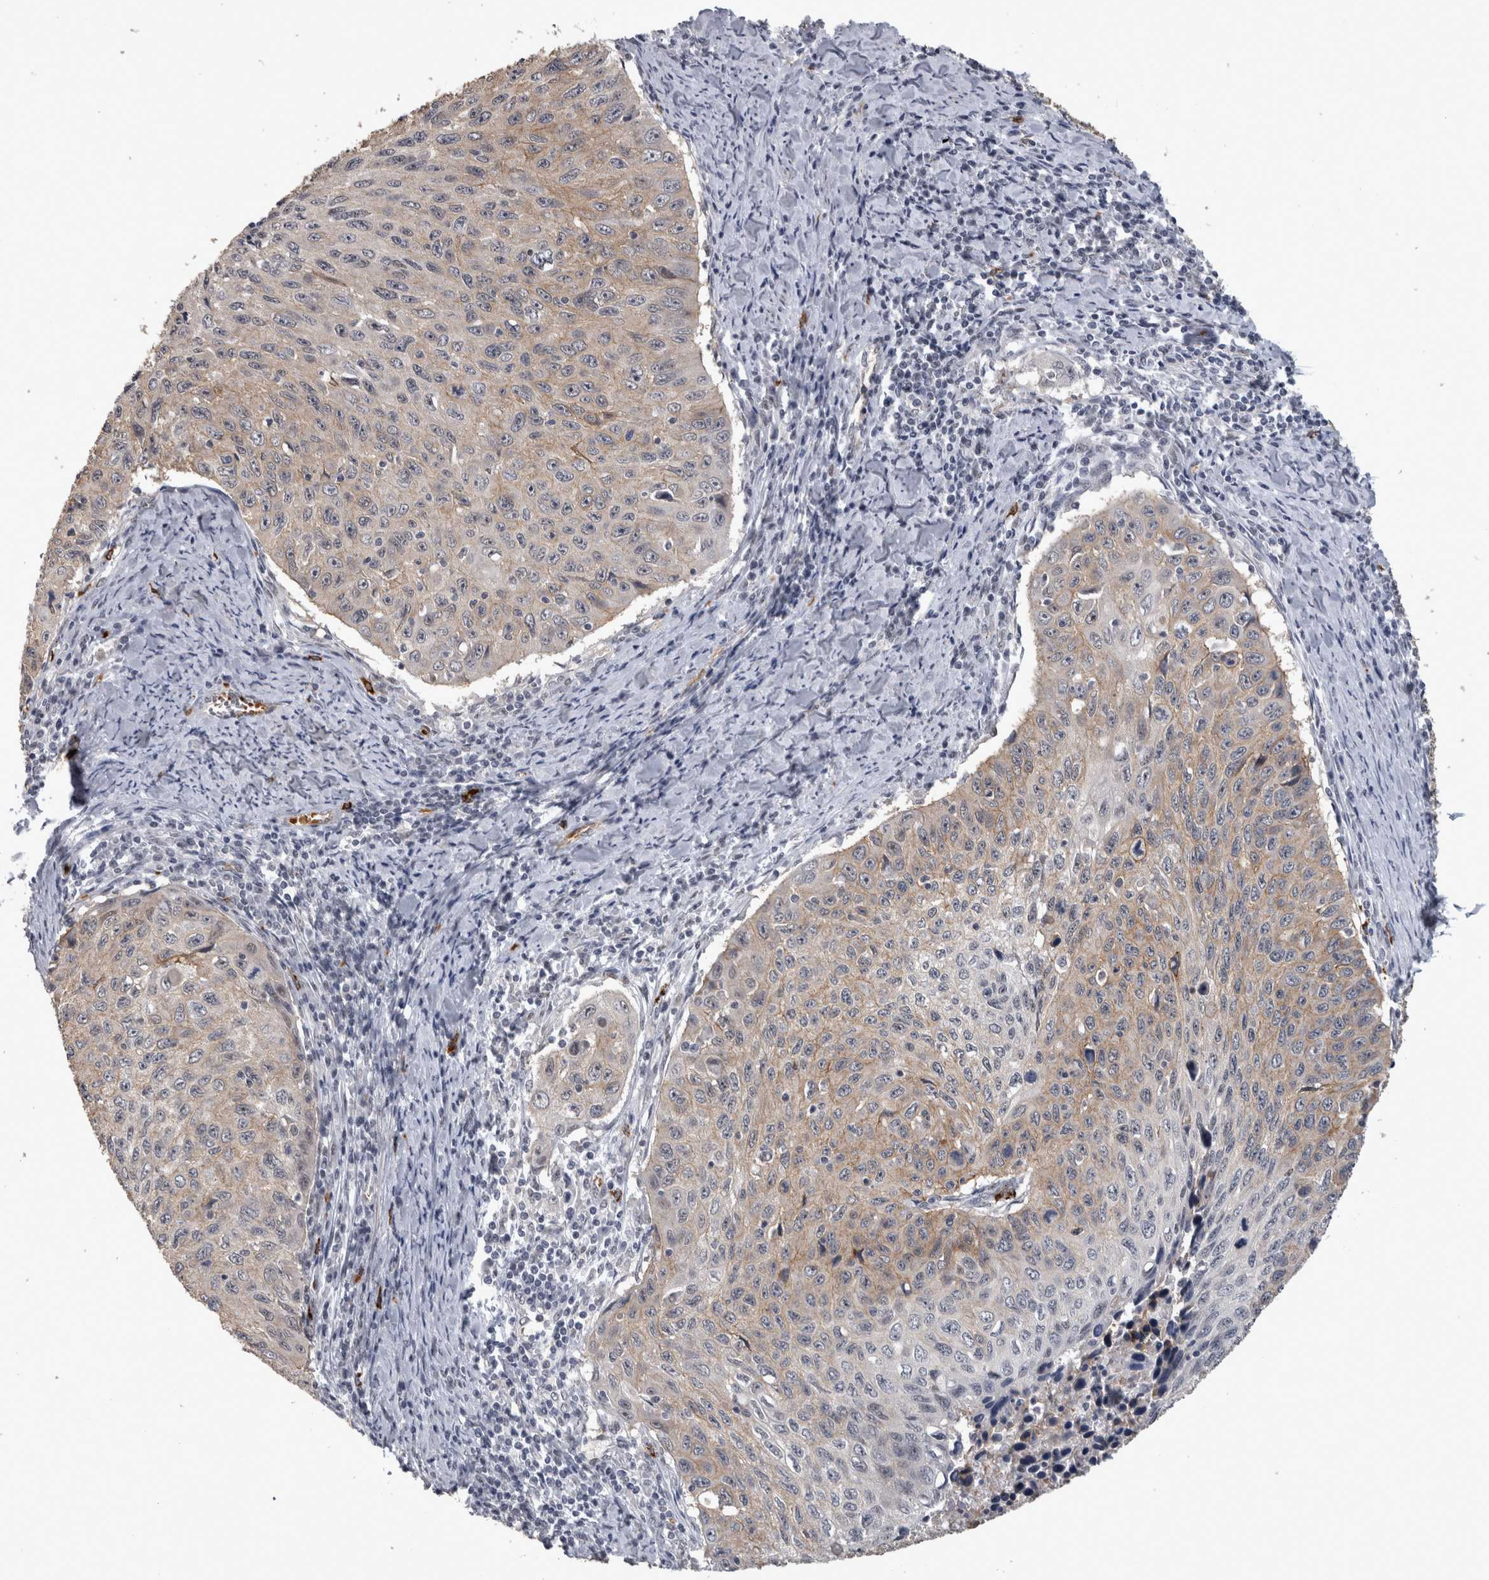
{"staining": {"intensity": "weak", "quantity": ">75%", "location": "cytoplasmic/membranous"}, "tissue": "cervical cancer", "cell_type": "Tumor cells", "image_type": "cancer", "snomed": [{"axis": "morphology", "description": "Squamous cell carcinoma, NOS"}, {"axis": "topography", "description": "Cervix"}], "caption": "Approximately >75% of tumor cells in human cervical cancer (squamous cell carcinoma) exhibit weak cytoplasmic/membranous protein staining as visualized by brown immunohistochemical staining.", "gene": "PEBP4", "patient": {"sex": "female", "age": 53}}